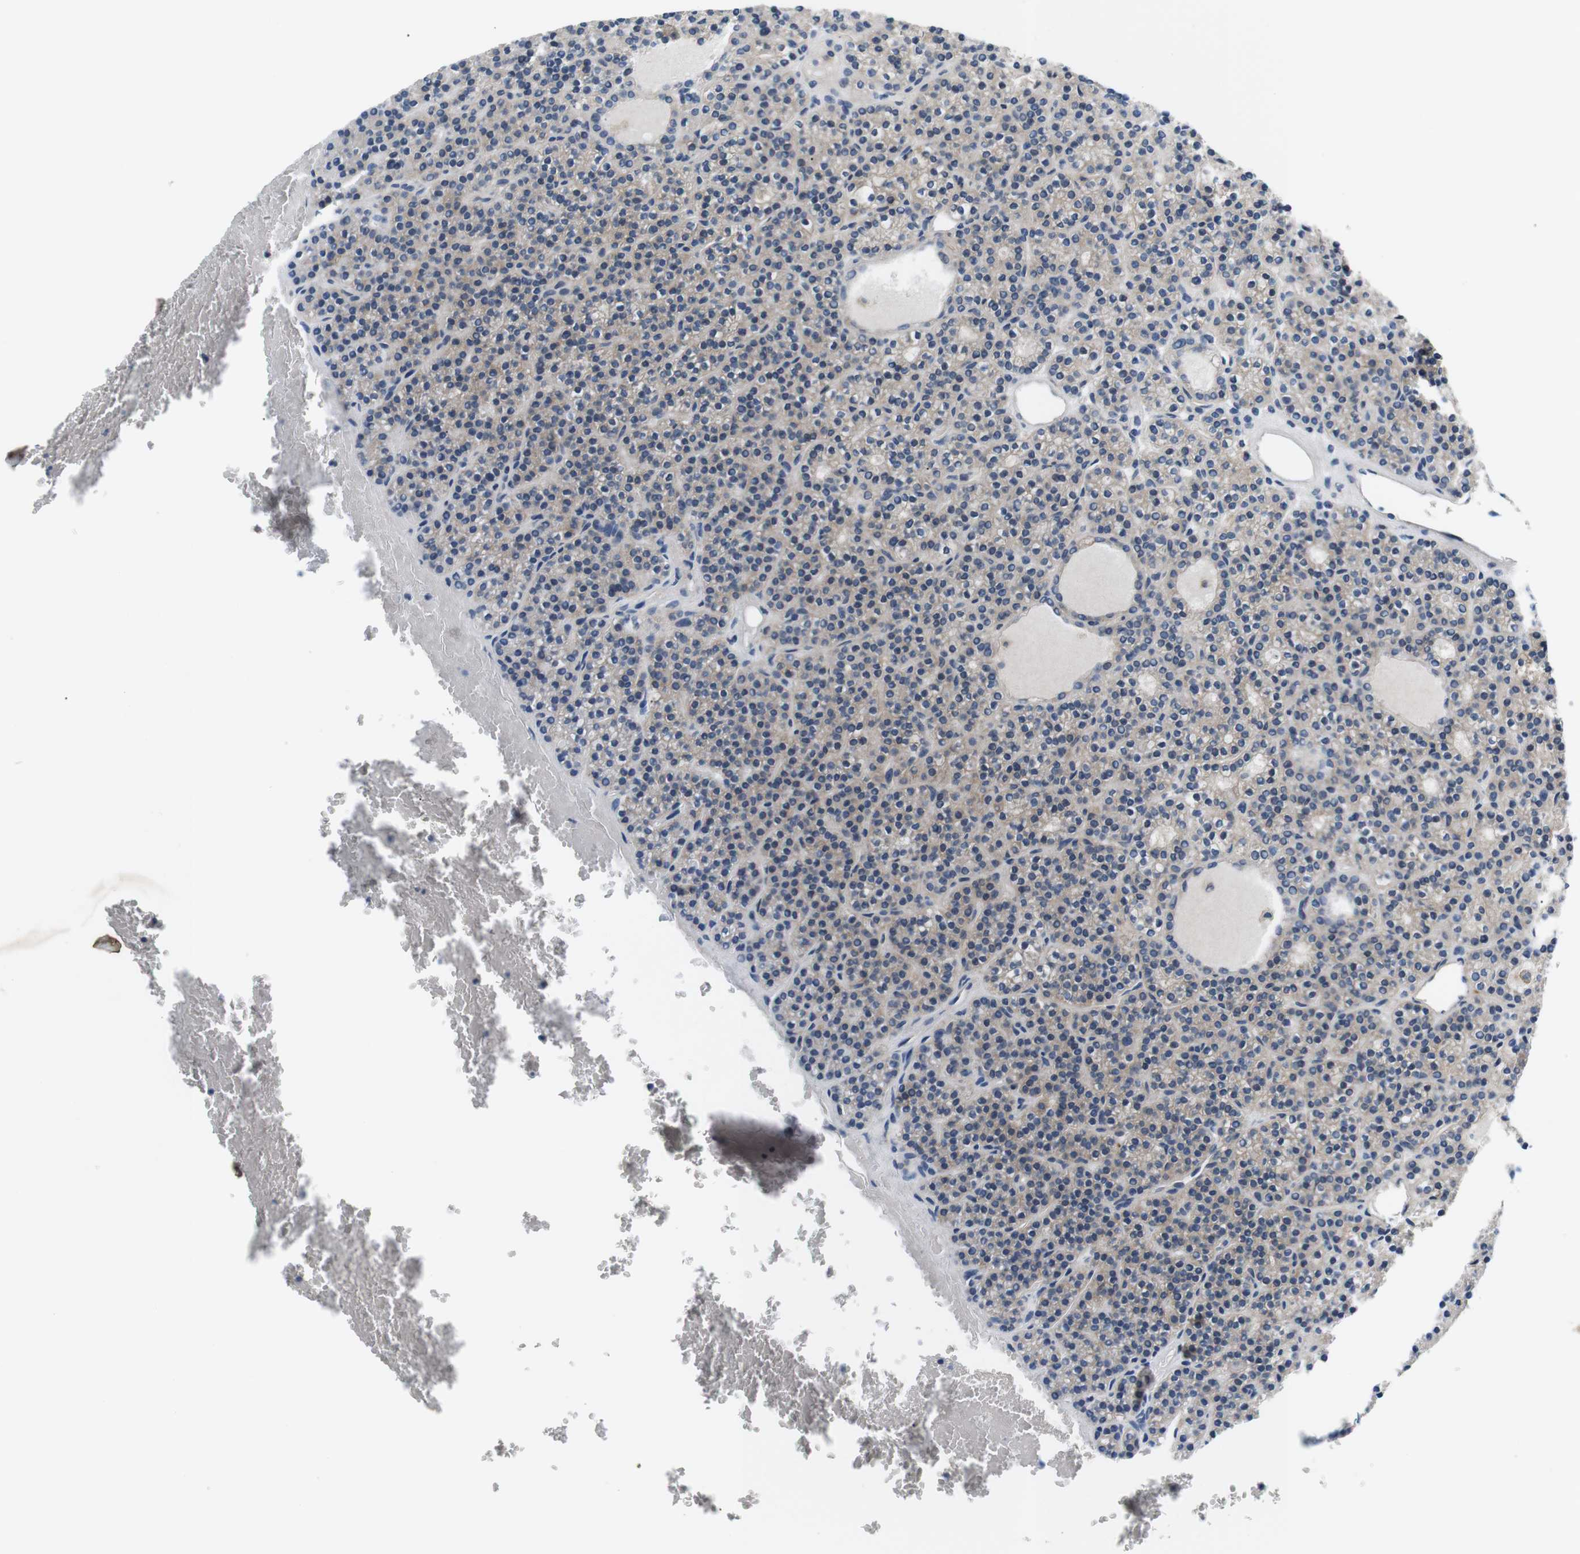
{"staining": {"intensity": "negative", "quantity": "none", "location": "none"}, "tissue": "parathyroid gland", "cell_type": "Glandular cells", "image_type": "normal", "snomed": [{"axis": "morphology", "description": "Normal tissue, NOS"}, {"axis": "morphology", "description": "Adenoma, NOS"}, {"axis": "topography", "description": "Parathyroid gland"}], "caption": "DAB (3,3'-diaminobenzidine) immunohistochemical staining of benign human parathyroid gland displays no significant expression in glandular cells. (IHC, brightfield microscopy, high magnification).", "gene": "SLC30A1", "patient": {"sex": "female", "age": 64}}